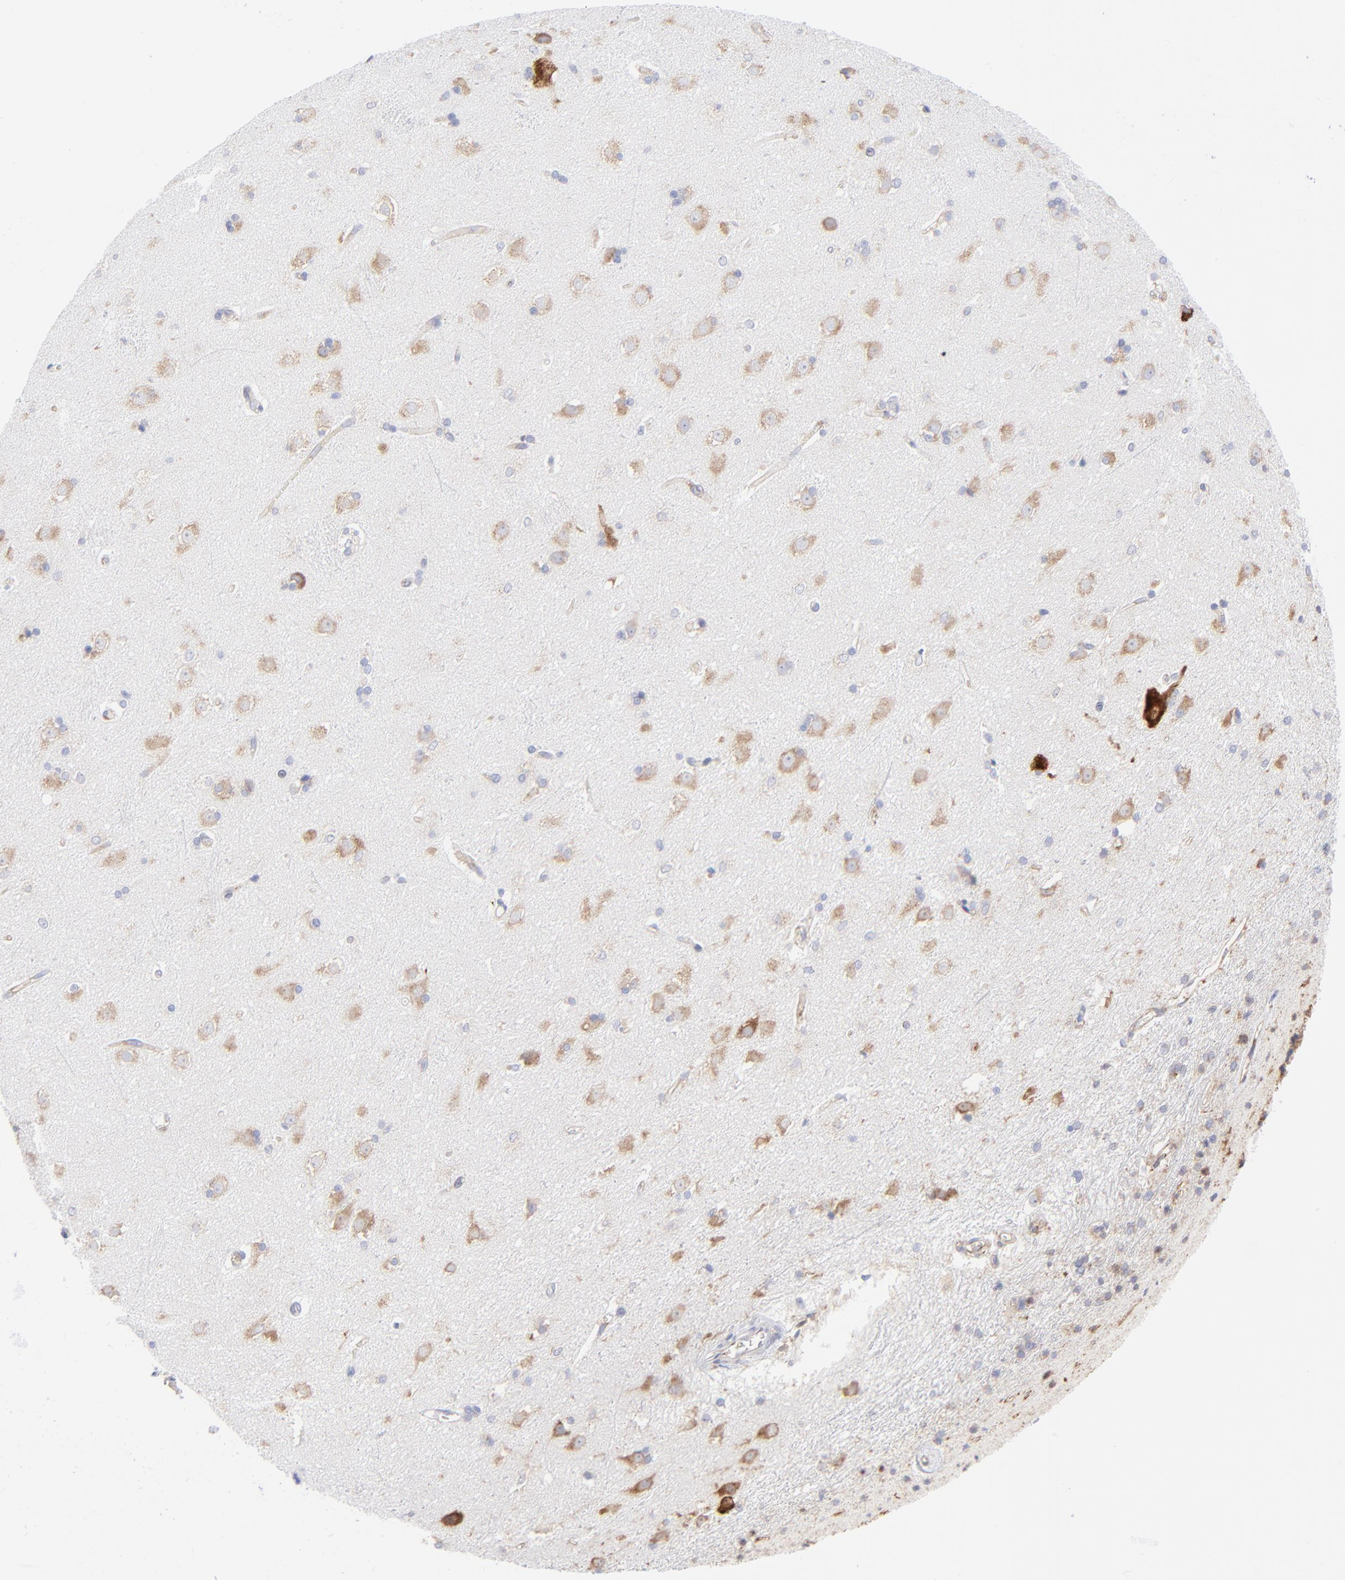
{"staining": {"intensity": "negative", "quantity": "none", "location": "none"}, "tissue": "caudate", "cell_type": "Glial cells", "image_type": "normal", "snomed": [{"axis": "morphology", "description": "Normal tissue, NOS"}, {"axis": "topography", "description": "Lateral ventricle wall"}], "caption": "Immunohistochemistry image of normal caudate: human caudate stained with DAB (3,3'-diaminobenzidine) displays no significant protein staining in glial cells. Brightfield microscopy of immunohistochemistry stained with DAB (brown) and hematoxylin (blue), captured at high magnification.", "gene": "EIF2AK2", "patient": {"sex": "female", "age": 19}}